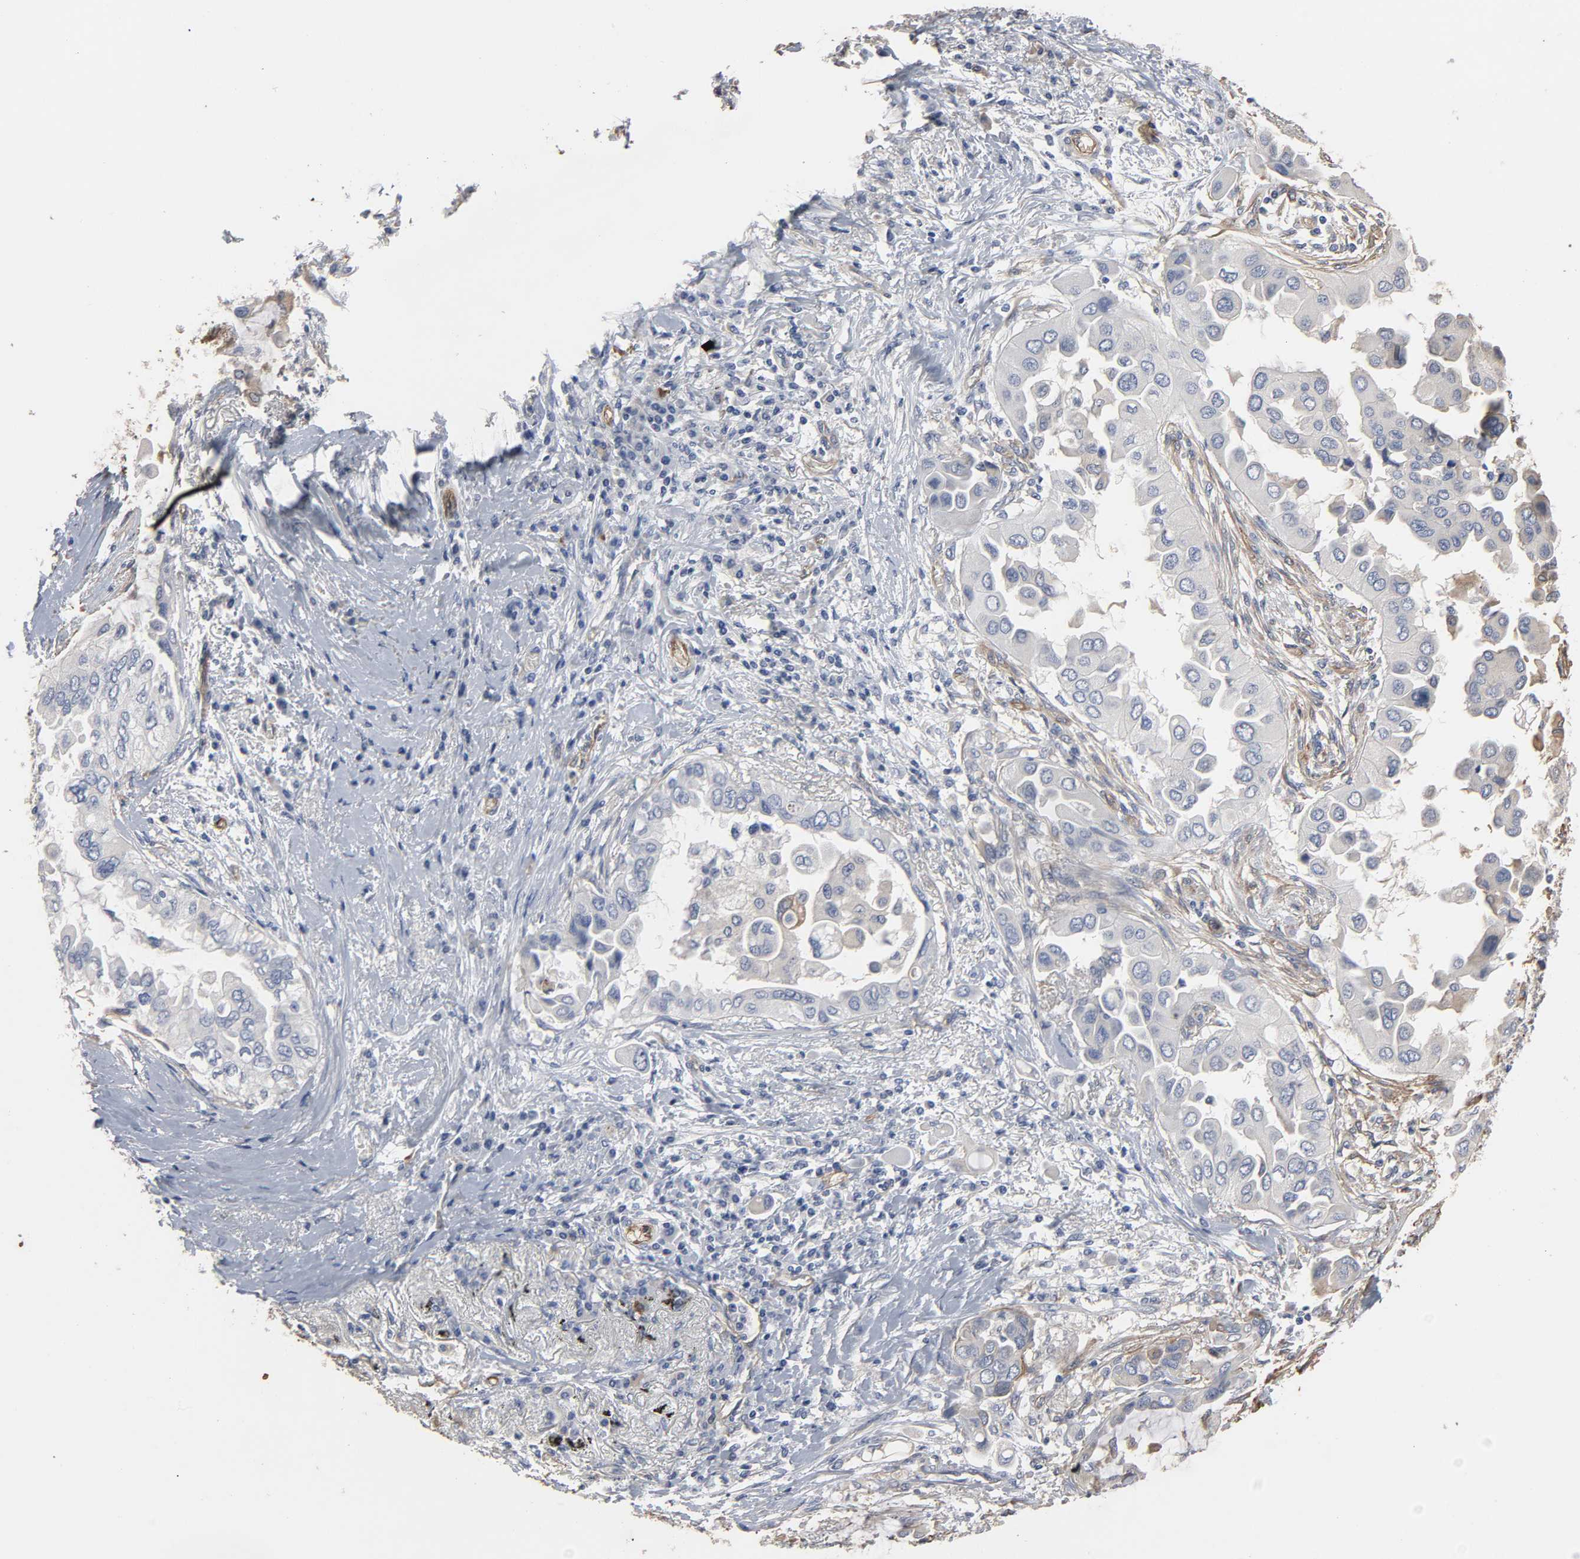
{"staining": {"intensity": "negative", "quantity": "none", "location": "none"}, "tissue": "lung cancer", "cell_type": "Tumor cells", "image_type": "cancer", "snomed": [{"axis": "morphology", "description": "Adenocarcinoma, NOS"}, {"axis": "topography", "description": "Lung"}], "caption": "Tumor cells are negative for brown protein staining in lung cancer (adenocarcinoma).", "gene": "KDR", "patient": {"sex": "female", "age": 76}}